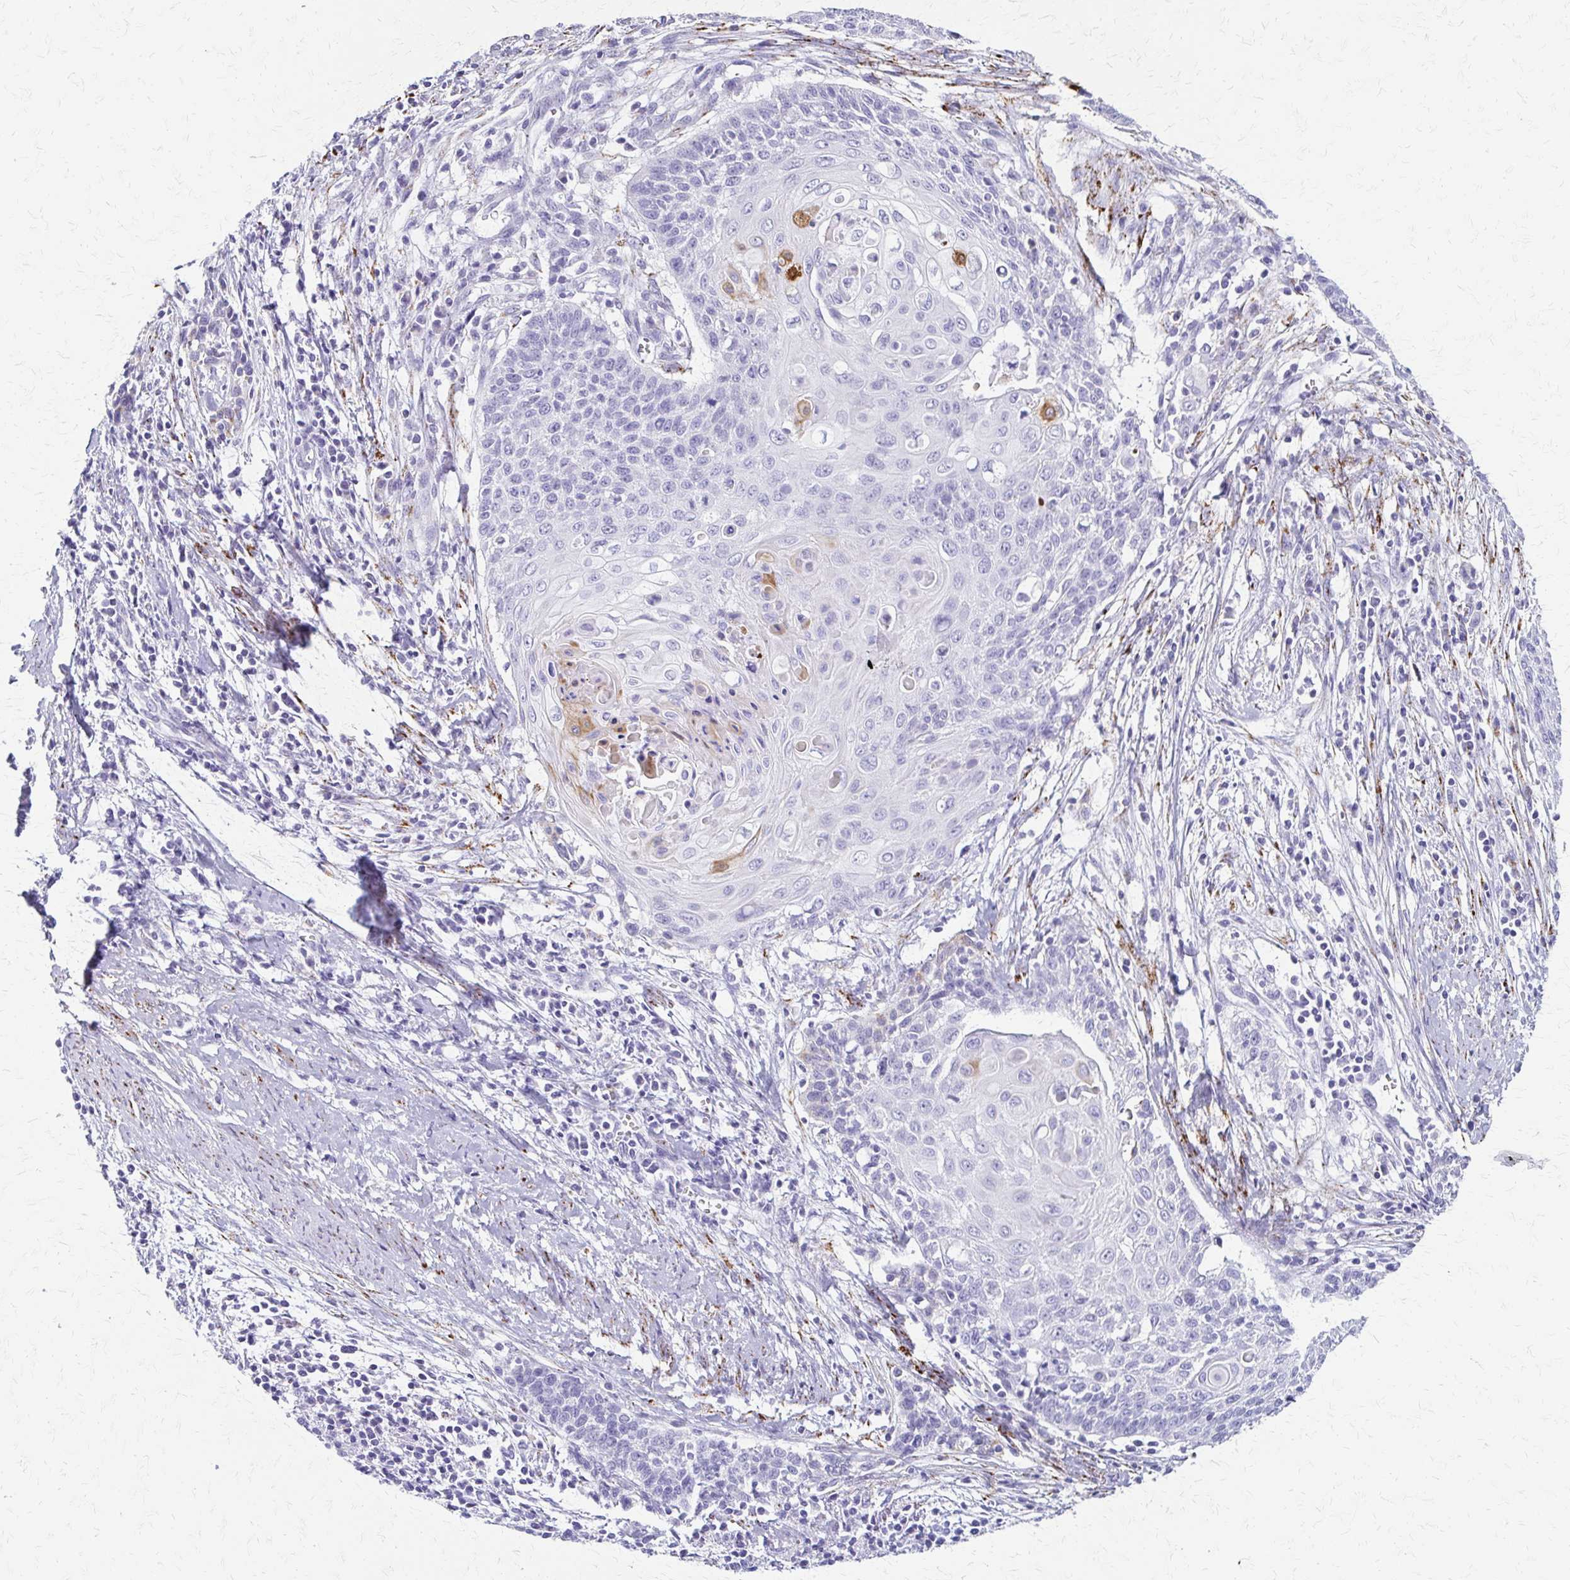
{"staining": {"intensity": "negative", "quantity": "none", "location": "none"}, "tissue": "cervical cancer", "cell_type": "Tumor cells", "image_type": "cancer", "snomed": [{"axis": "morphology", "description": "Squamous cell carcinoma, NOS"}, {"axis": "topography", "description": "Cervix"}], "caption": "Immunohistochemical staining of cervical cancer (squamous cell carcinoma) shows no significant expression in tumor cells.", "gene": "ZSCAN5B", "patient": {"sex": "female", "age": 39}}